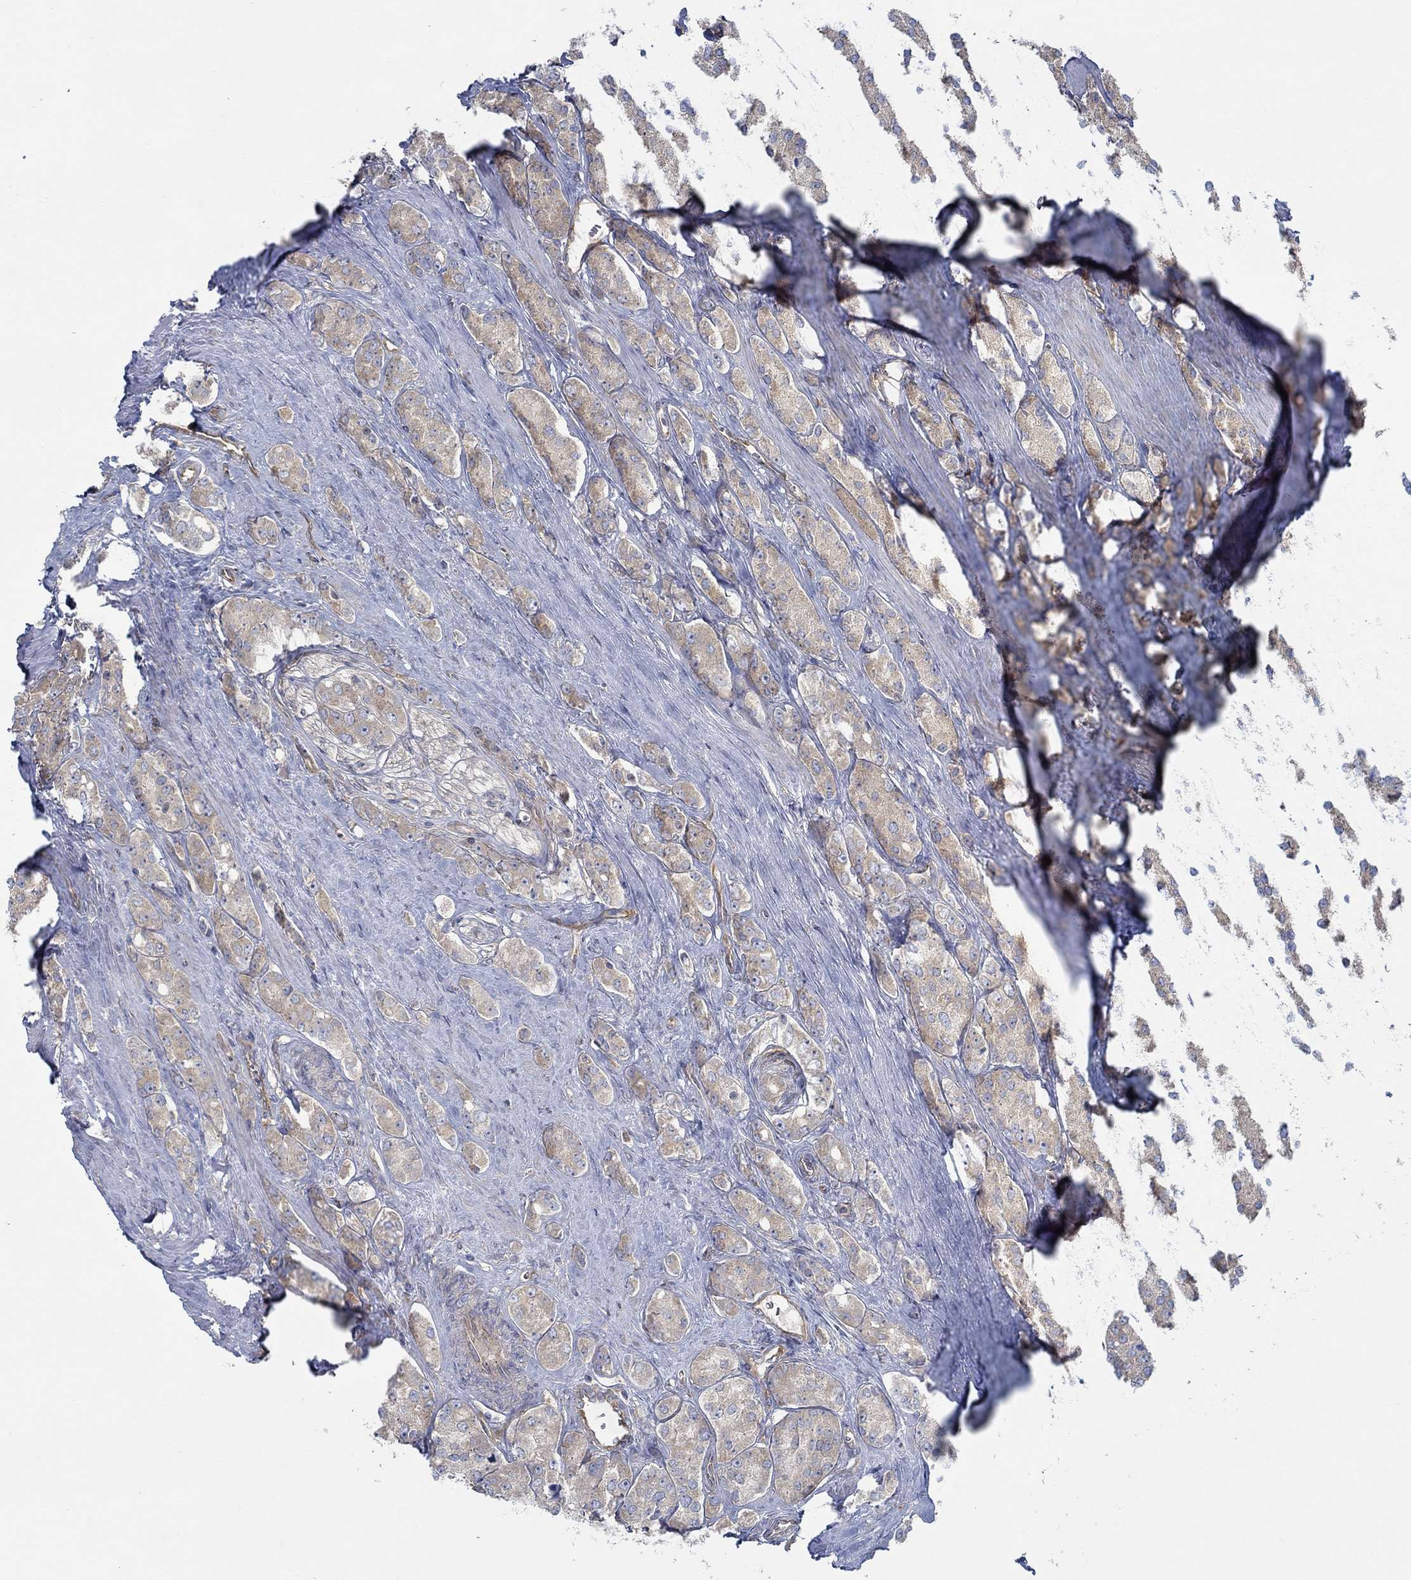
{"staining": {"intensity": "weak", "quantity": "25%-75%", "location": "cytoplasmic/membranous"}, "tissue": "prostate cancer", "cell_type": "Tumor cells", "image_type": "cancer", "snomed": [{"axis": "morphology", "description": "Adenocarcinoma, NOS"}, {"axis": "topography", "description": "Prostate"}], "caption": "Tumor cells exhibit low levels of weak cytoplasmic/membranous positivity in about 25%-75% of cells in adenocarcinoma (prostate).", "gene": "SPAG9", "patient": {"sex": "male", "age": 67}}